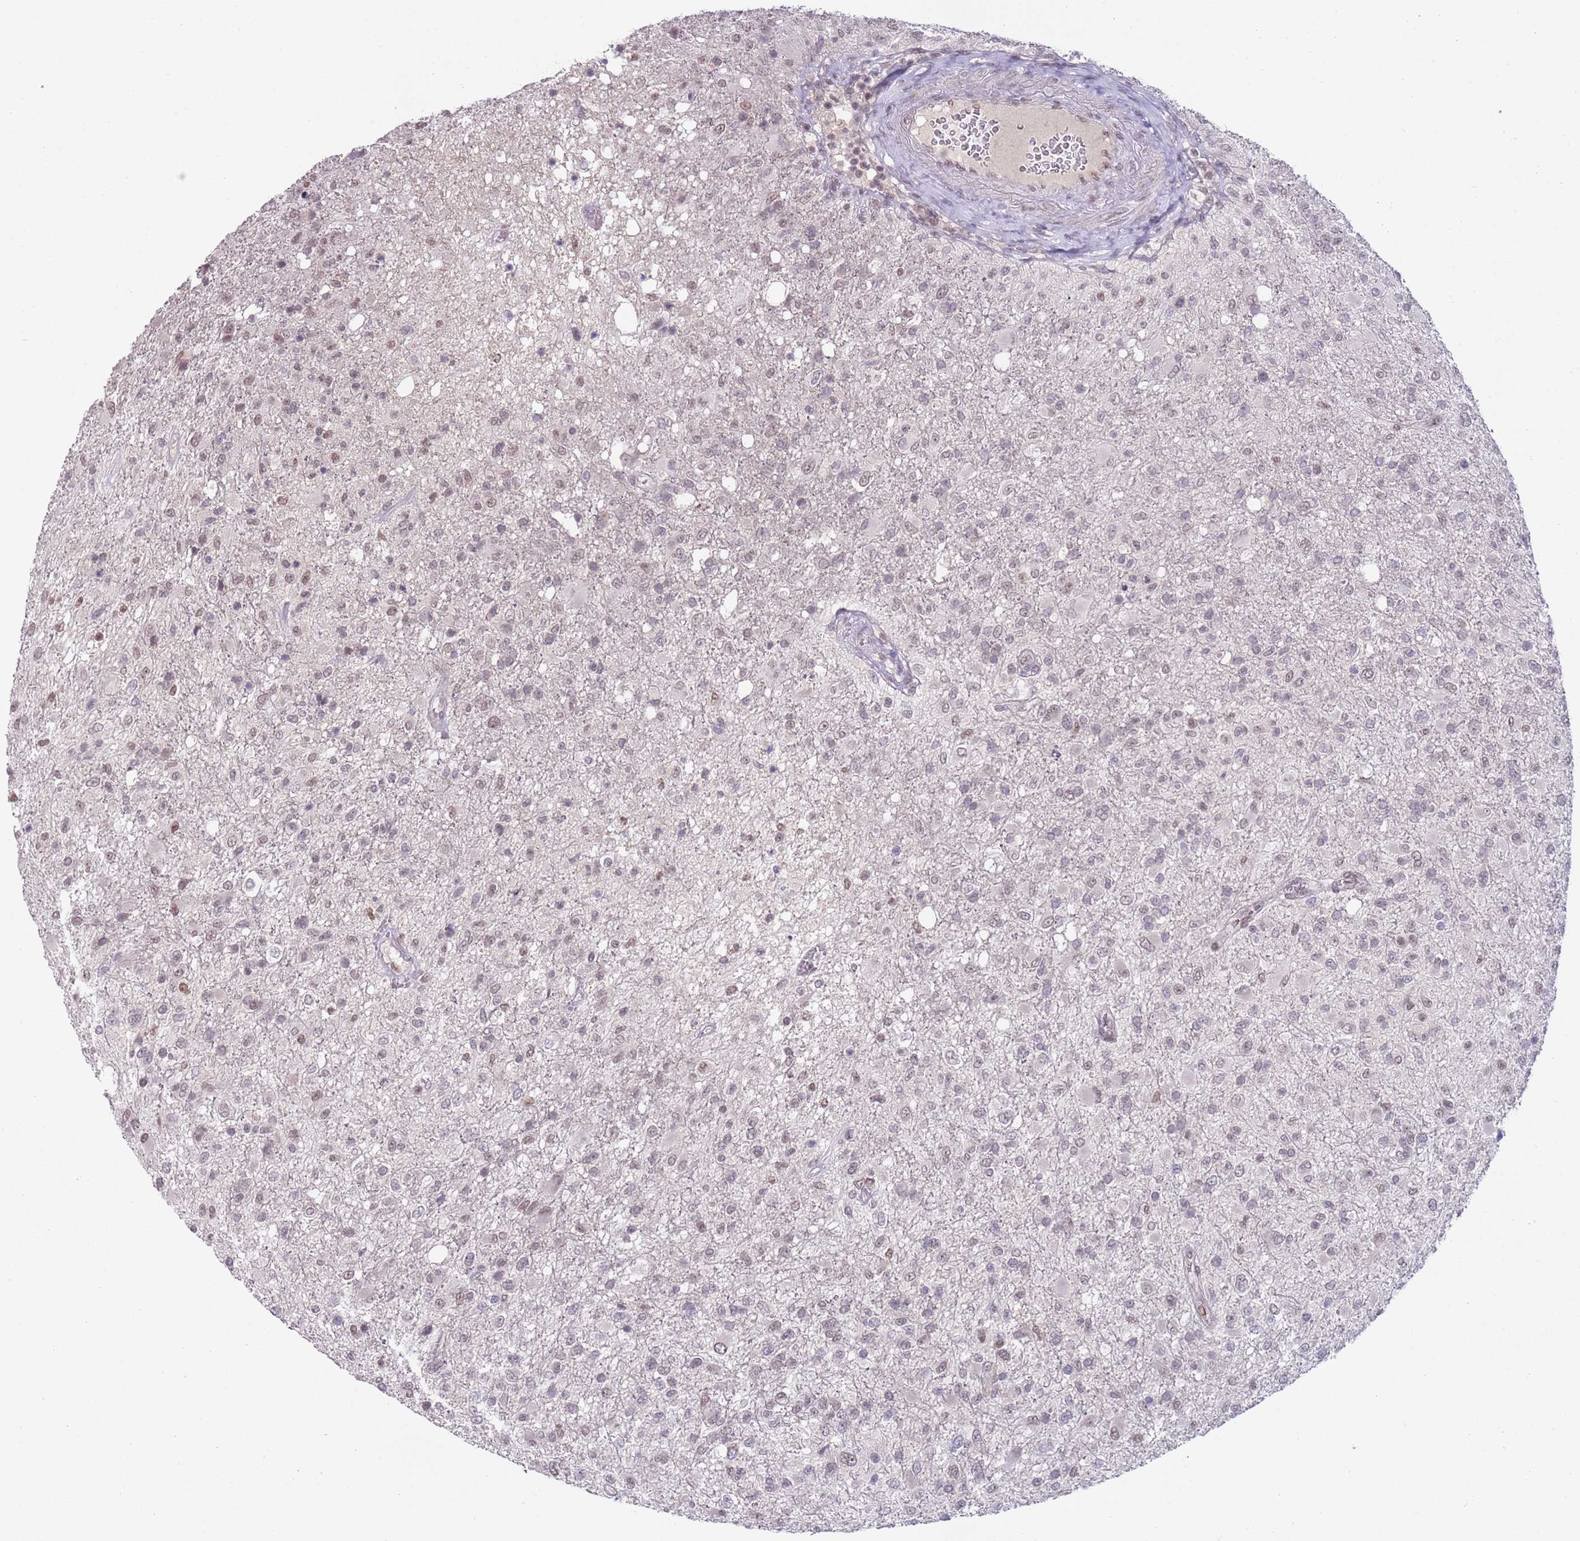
{"staining": {"intensity": "moderate", "quantity": "25%-75%", "location": "nuclear"}, "tissue": "glioma", "cell_type": "Tumor cells", "image_type": "cancer", "snomed": [{"axis": "morphology", "description": "Glioma, malignant, High grade"}, {"axis": "topography", "description": "Brain"}], "caption": "Approximately 25%-75% of tumor cells in human glioma reveal moderate nuclear protein staining as visualized by brown immunohistochemical staining.", "gene": "TM2D1", "patient": {"sex": "female", "age": 74}}